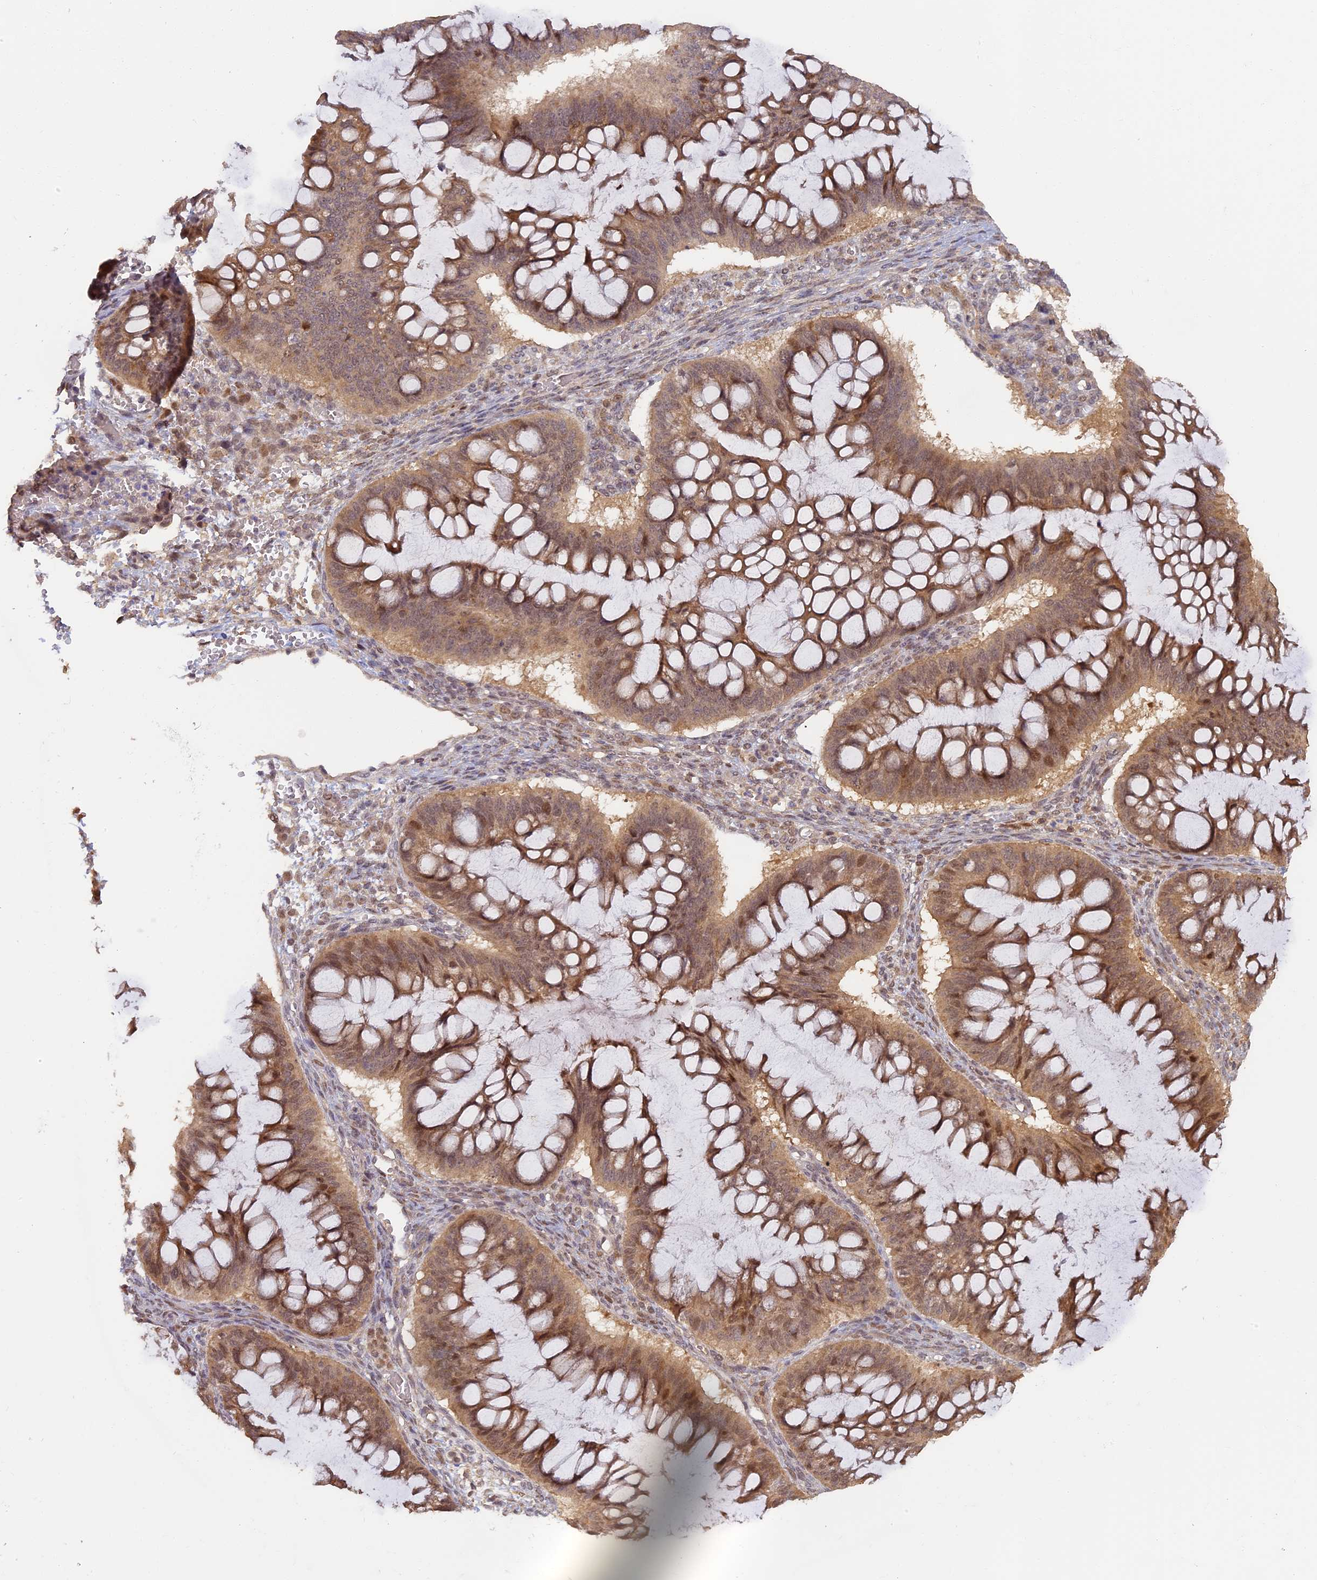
{"staining": {"intensity": "moderate", "quantity": ">75%", "location": "cytoplasmic/membranous"}, "tissue": "ovarian cancer", "cell_type": "Tumor cells", "image_type": "cancer", "snomed": [{"axis": "morphology", "description": "Cystadenocarcinoma, mucinous, NOS"}, {"axis": "topography", "description": "Ovary"}], "caption": "A brown stain shows moderate cytoplasmic/membranous staining of a protein in mucinous cystadenocarcinoma (ovarian) tumor cells.", "gene": "MYBL2", "patient": {"sex": "female", "age": 73}}